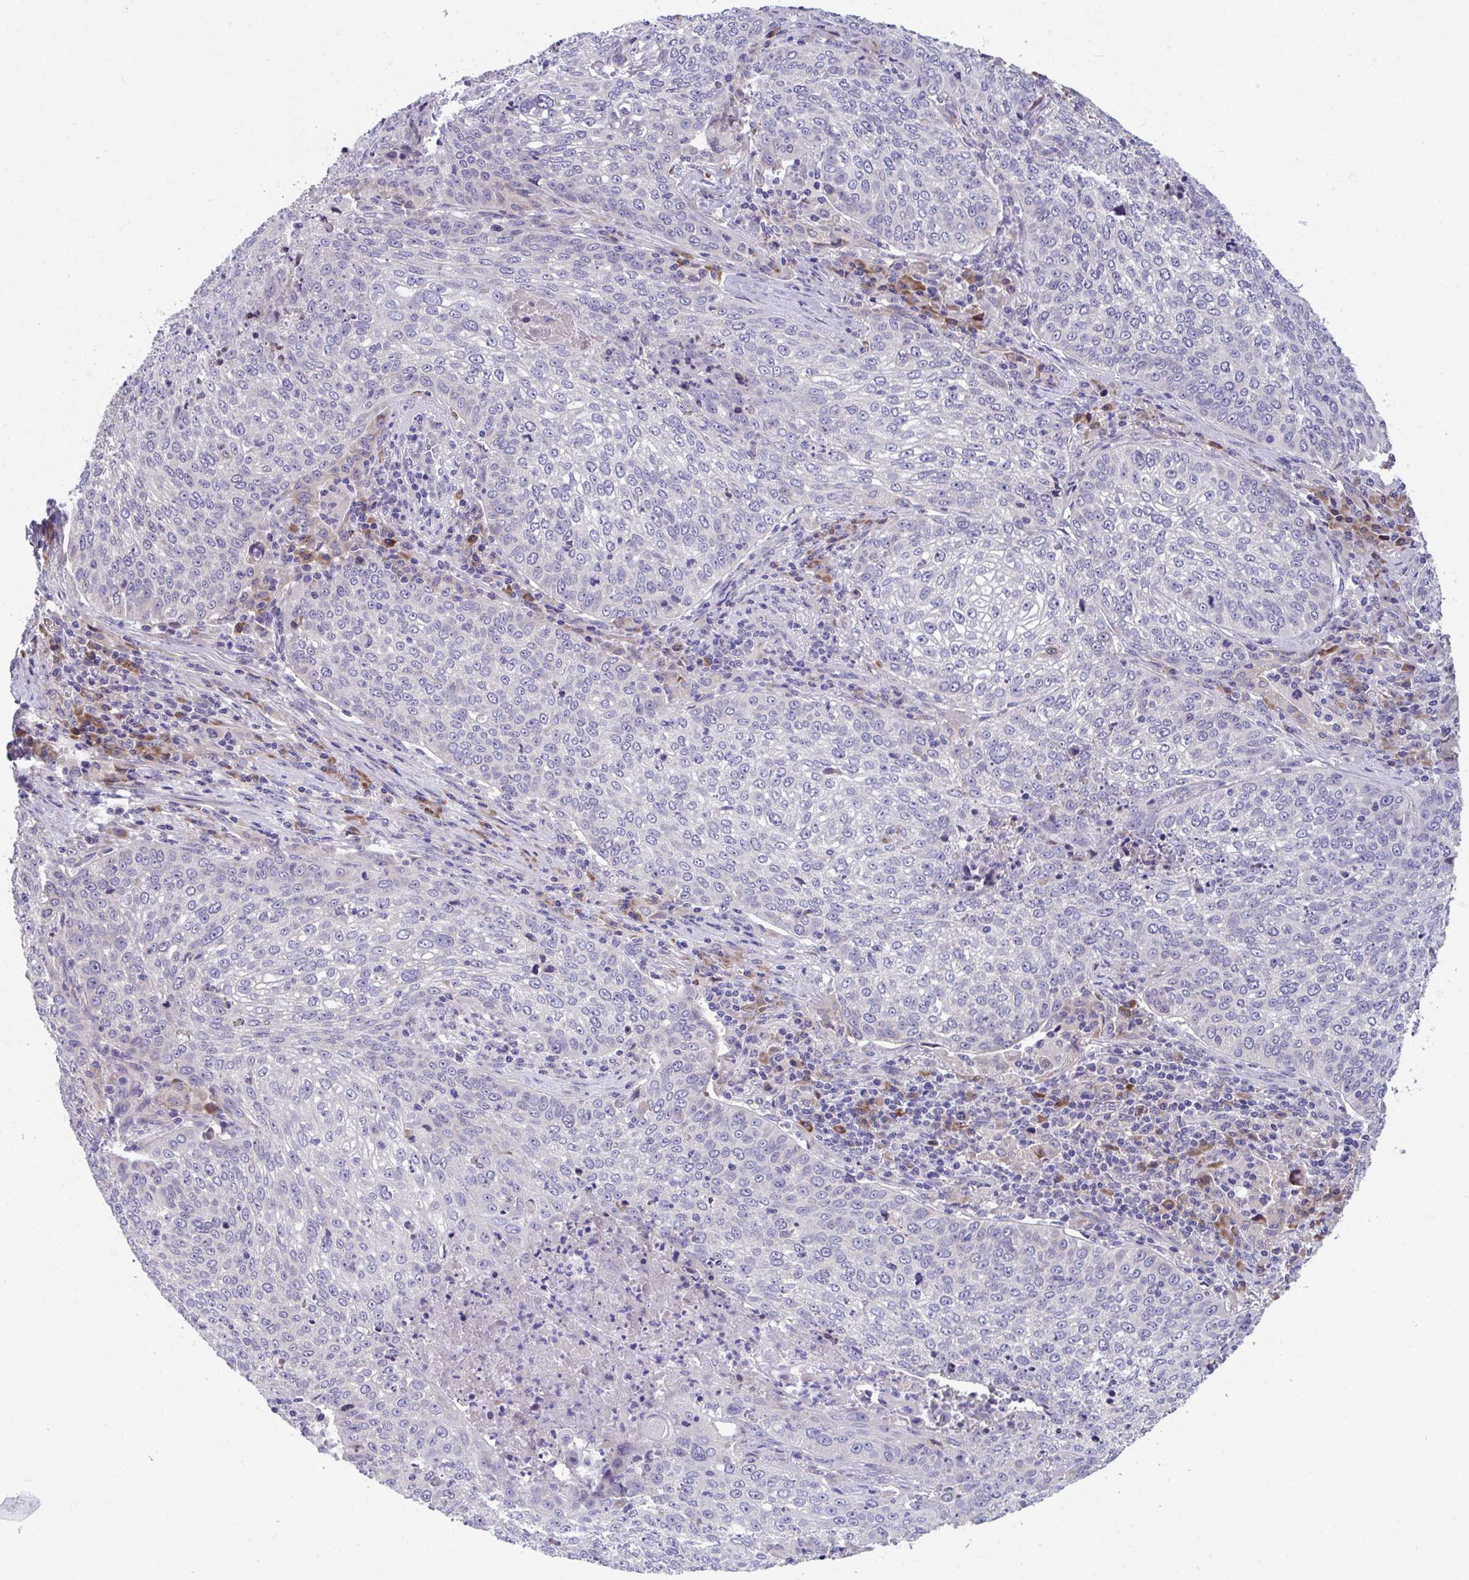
{"staining": {"intensity": "moderate", "quantity": "<25%", "location": "cytoplasmic/membranous"}, "tissue": "lung cancer", "cell_type": "Tumor cells", "image_type": "cancer", "snomed": [{"axis": "morphology", "description": "Squamous cell carcinoma, NOS"}, {"axis": "topography", "description": "Lung"}], "caption": "This image demonstrates immunohistochemistry staining of human squamous cell carcinoma (lung), with low moderate cytoplasmic/membranous positivity in approximately <25% of tumor cells.", "gene": "SUSD4", "patient": {"sex": "male", "age": 63}}